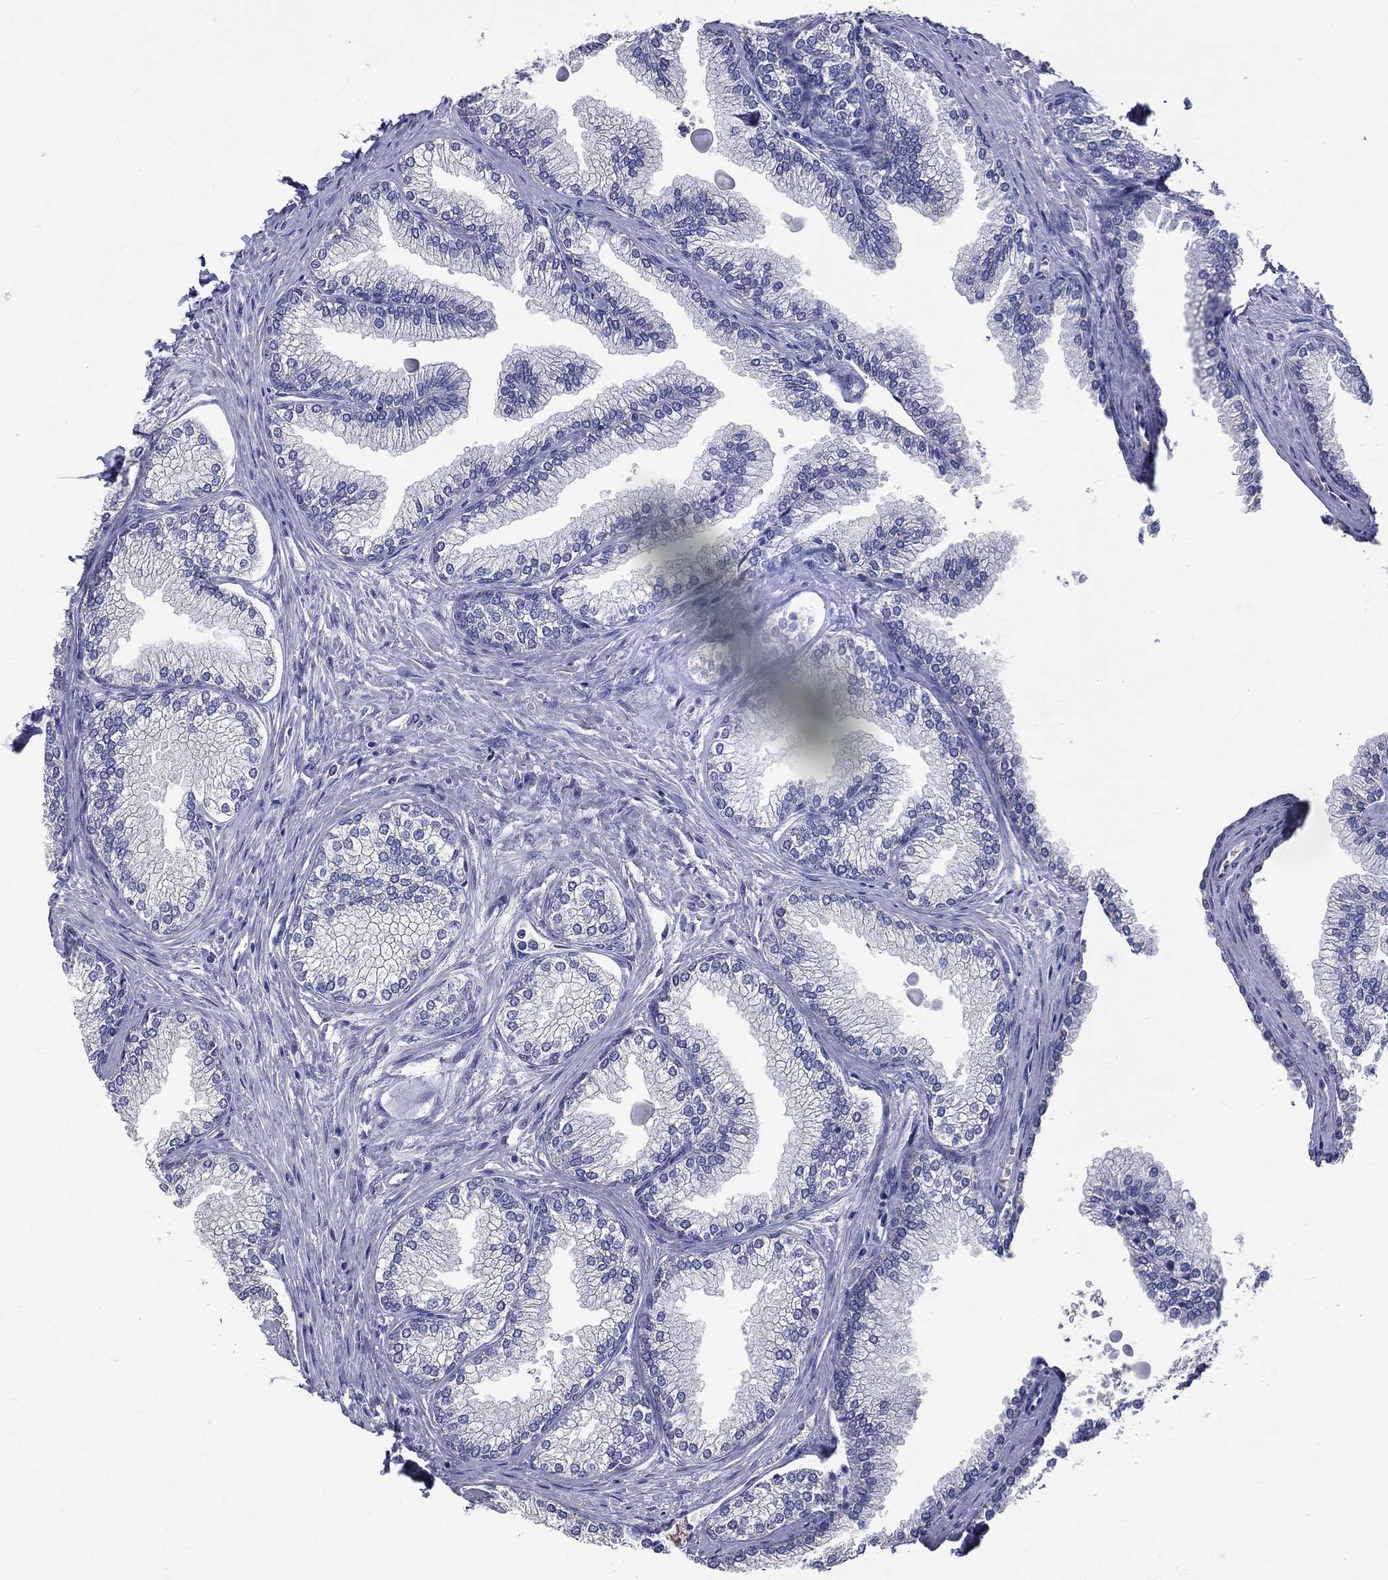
{"staining": {"intensity": "negative", "quantity": "none", "location": "none"}, "tissue": "prostate", "cell_type": "Glandular cells", "image_type": "normal", "snomed": [{"axis": "morphology", "description": "Normal tissue, NOS"}, {"axis": "topography", "description": "Prostate"}], "caption": "DAB immunohistochemical staining of unremarkable prostate shows no significant expression in glandular cells.", "gene": "CES2", "patient": {"sex": "male", "age": 72}}